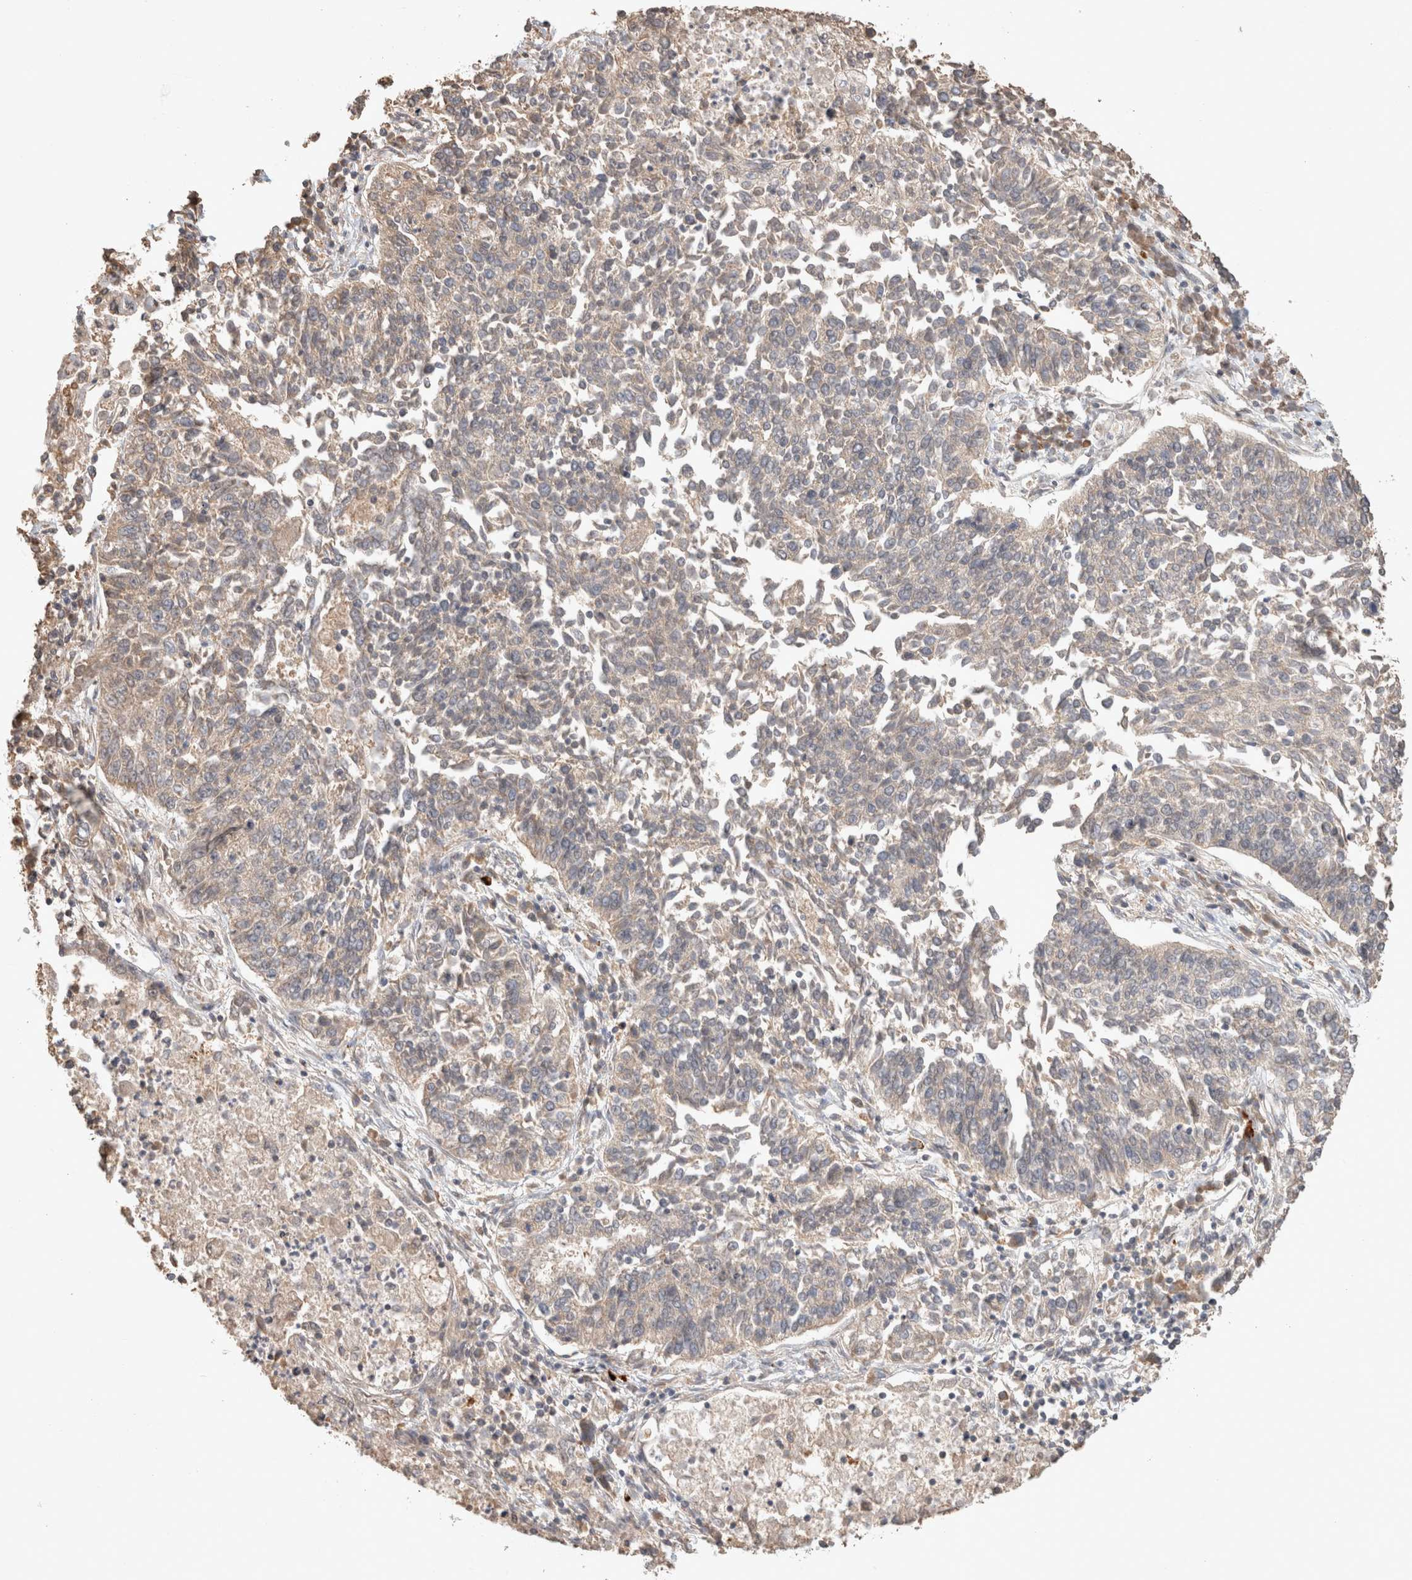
{"staining": {"intensity": "weak", "quantity": "<25%", "location": "cytoplasmic/membranous"}, "tissue": "lung cancer", "cell_type": "Tumor cells", "image_type": "cancer", "snomed": [{"axis": "morphology", "description": "Normal tissue, NOS"}, {"axis": "morphology", "description": "Squamous cell carcinoma, NOS"}, {"axis": "topography", "description": "Lymph node"}, {"axis": "topography", "description": "Cartilage tissue"}, {"axis": "topography", "description": "Bronchus"}, {"axis": "topography", "description": "Lung"}, {"axis": "topography", "description": "Peripheral nerve tissue"}], "caption": "This is an immunohistochemistry (IHC) histopathology image of human lung cancer. There is no expression in tumor cells.", "gene": "HROB", "patient": {"sex": "female", "age": 49}}